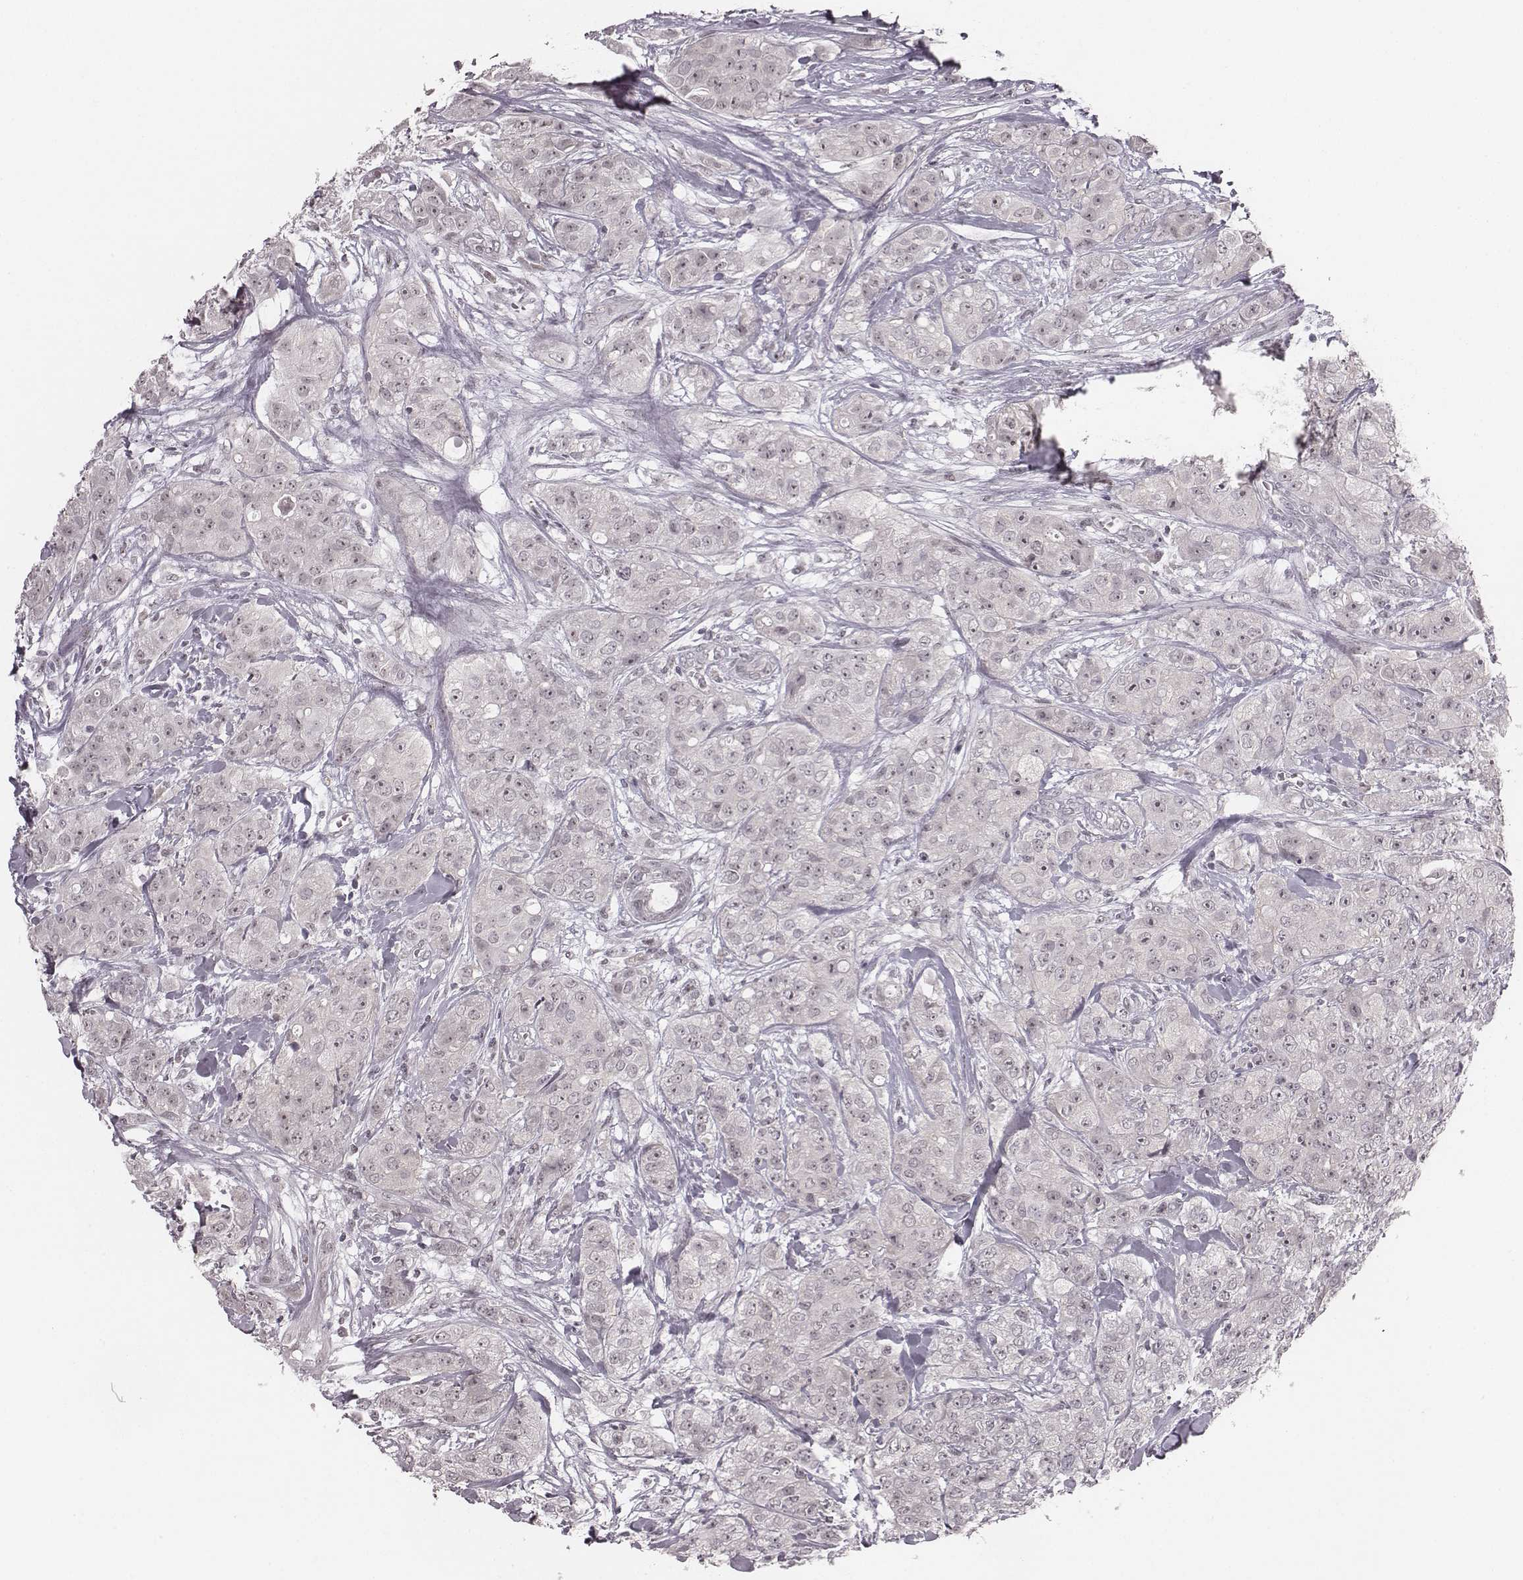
{"staining": {"intensity": "negative", "quantity": "none", "location": "none"}, "tissue": "breast cancer", "cell_type": "Tumor cells", "image_type": "cancer", "snomed": [{"axis": "morphology", "description": "Duct carcinoma"}, {"axis": "topography", "description": "Breast"}], "caption": "IHC micrograph of neoplastic tissue: intraductal carcinoma (breast) stained with DAB shows no significant protein staining in tumor cells.", "gene": "RPGRIP1", "patient": {"sex": "female", "age": 43}}